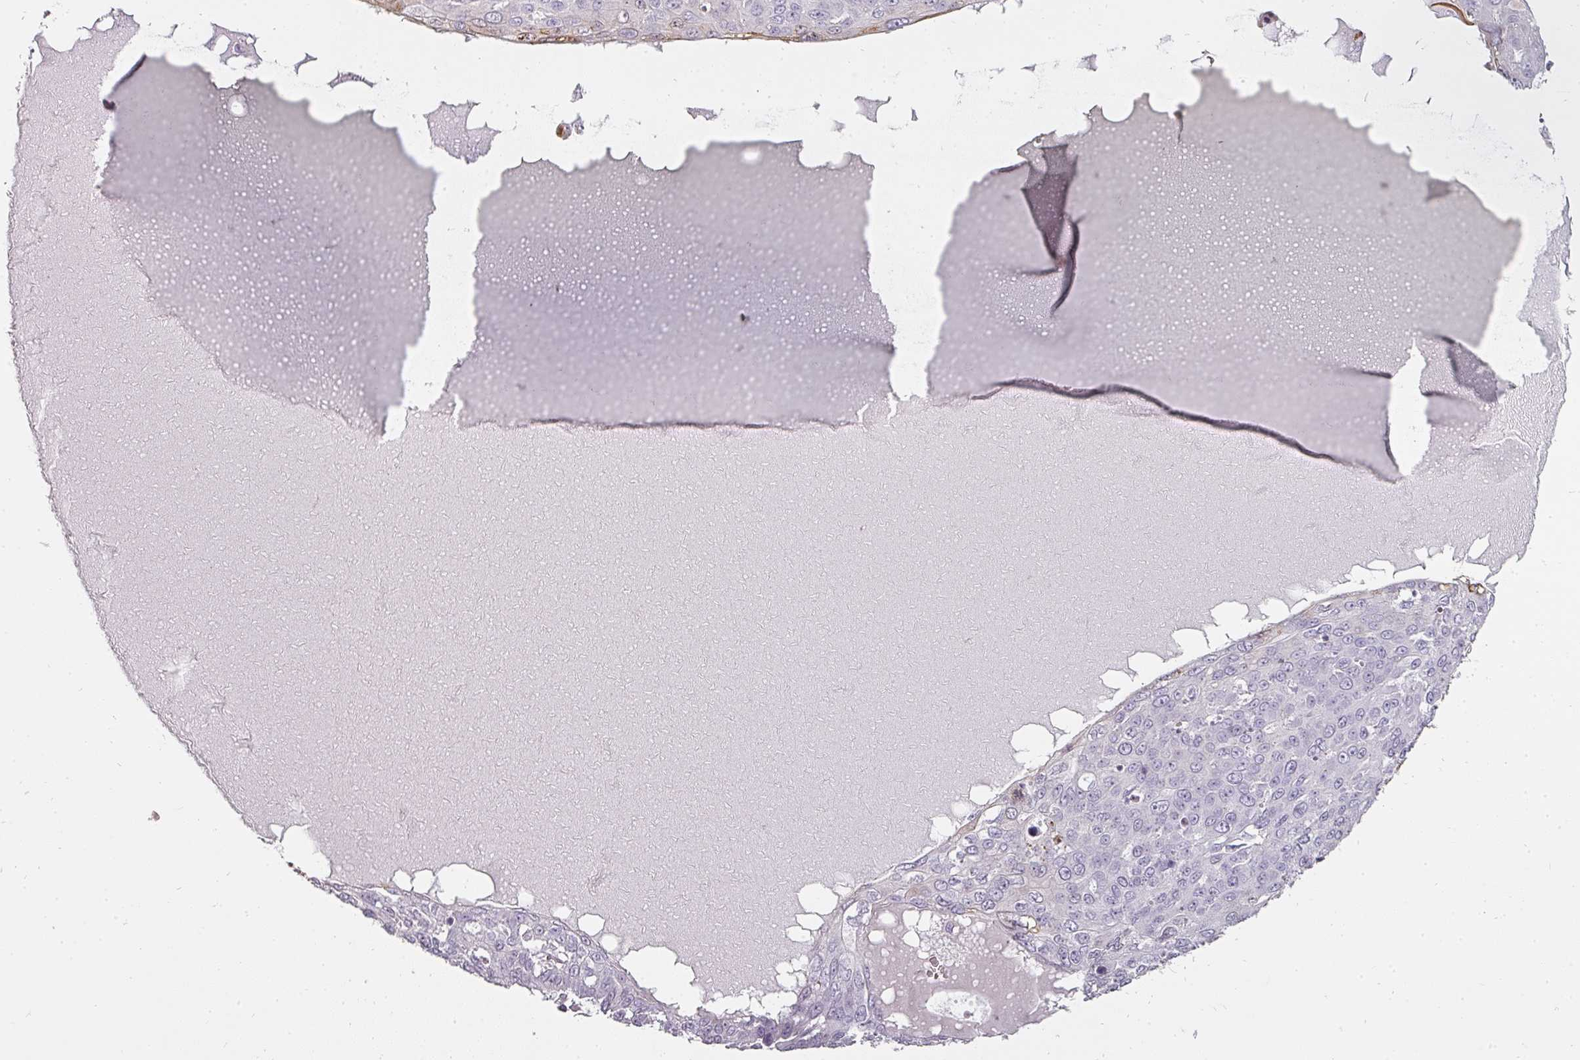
{"staining": {"intensity": "moderate", "quantity": "<25%", "location": "nuclear"}, "tissue": "skin cancer", "cell_type": "Tumor cells", "image_type": "cancer", "snomed": [{"axis": "morphology", "description": "Squamous cell carcinoma, NOS"}, {"axis": "topography", "description": "Skin"}], "caption": "Protein staining by immunohistochemistry (IHC) reveals moderate nuclear positivity in approximately <25% of tumor cells in skin squamous cell carcinoma.", "gene": "BIK", "patient": {"sex": "male", "age": 71}}